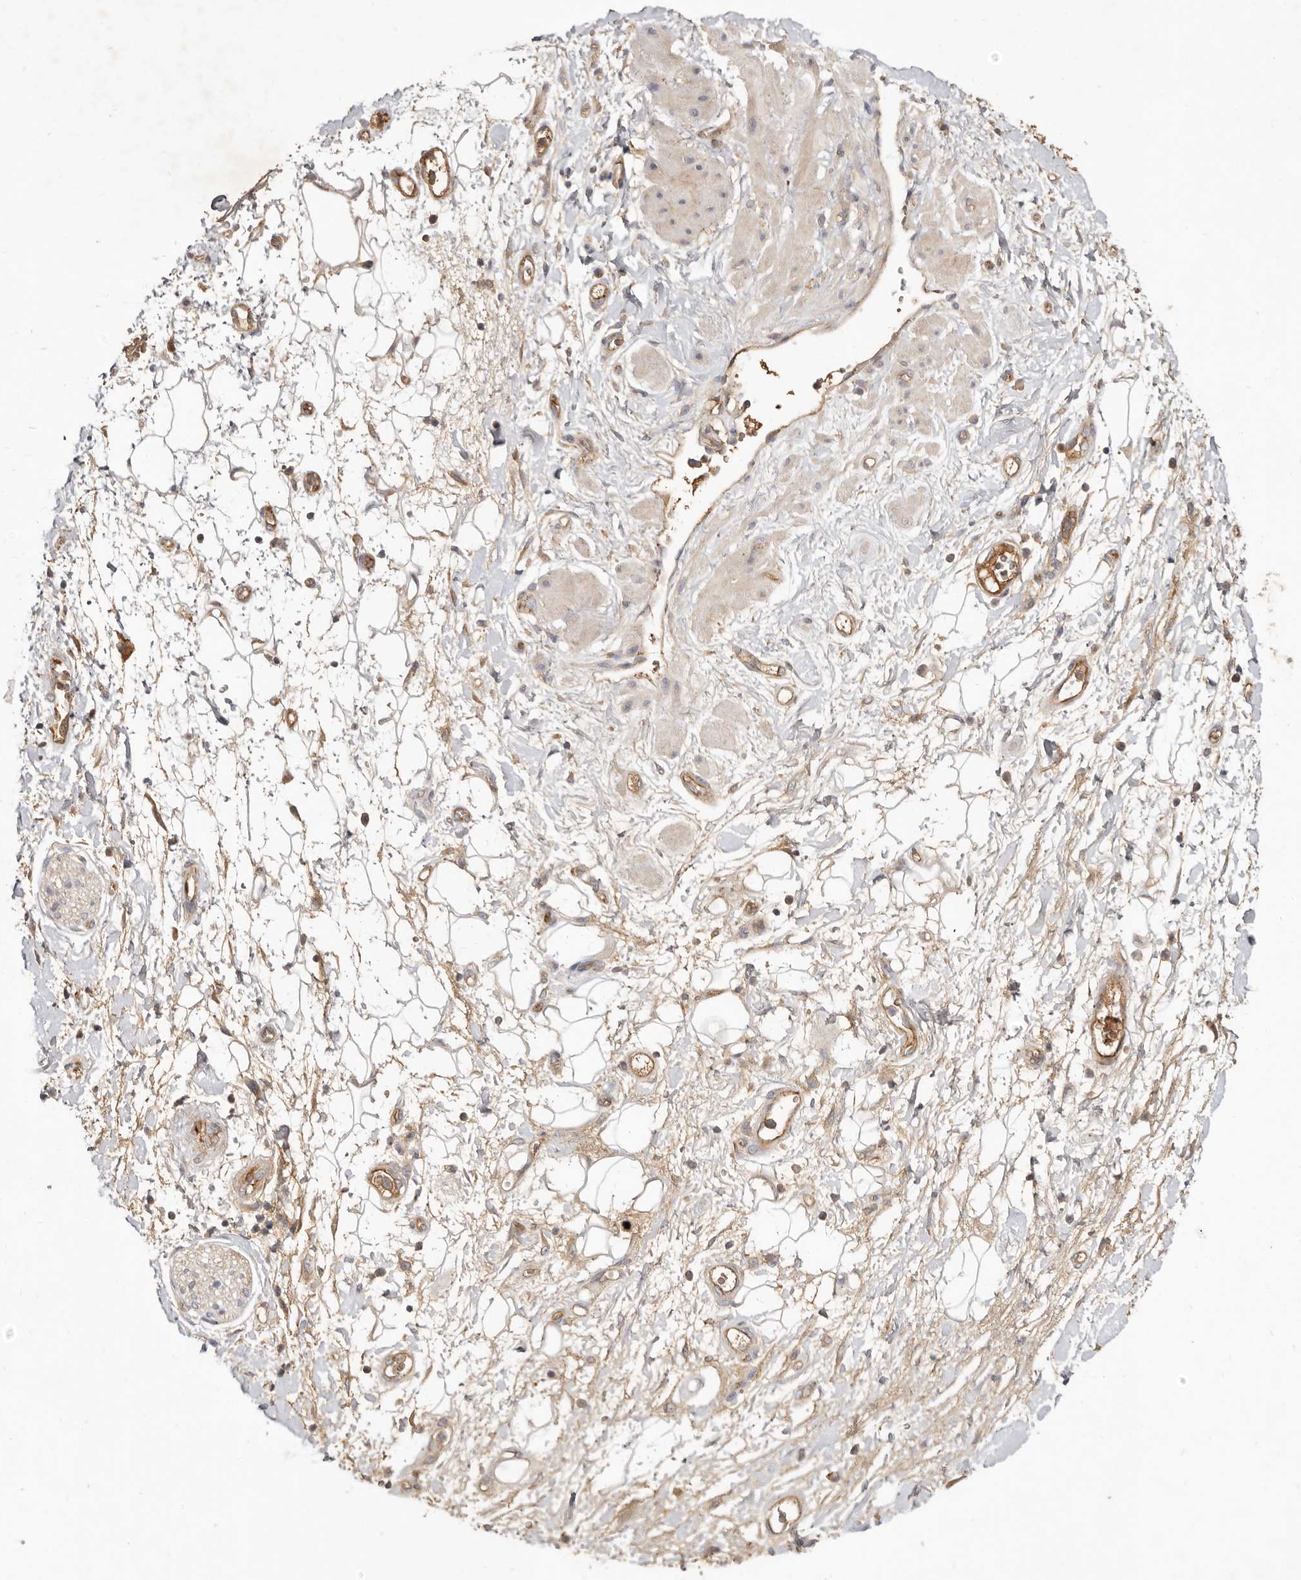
{"staining": {"intensity": "weak", "quantity": ">75%", "location": "cytoplasmic/membranous"}, "tissue": "adipose tissue", "cell_type": "Adipocytes", "image_type": "normal", "snomed": [{"axis": "morphology", "description": "Normal tissue, NOS"}, {"axis": "morphology", "description": "Adenocarcinoma, NOS"}, {"axis": "topography", "description": "Pancreas"}, {"axis": "topography", "description": "Peripheral nerve tissue"}], "caption": "Benign adipose tissue exhibits weak cytoplasmic/membranous positivity in approximately >75% of adipocytes (DAB (3,3'-diaminobenzidine) = brown stain, brightfield microscopy at high magnification)..", "gene": "ADAMTS9", "patient": {"sex": "male", "age": 59}}